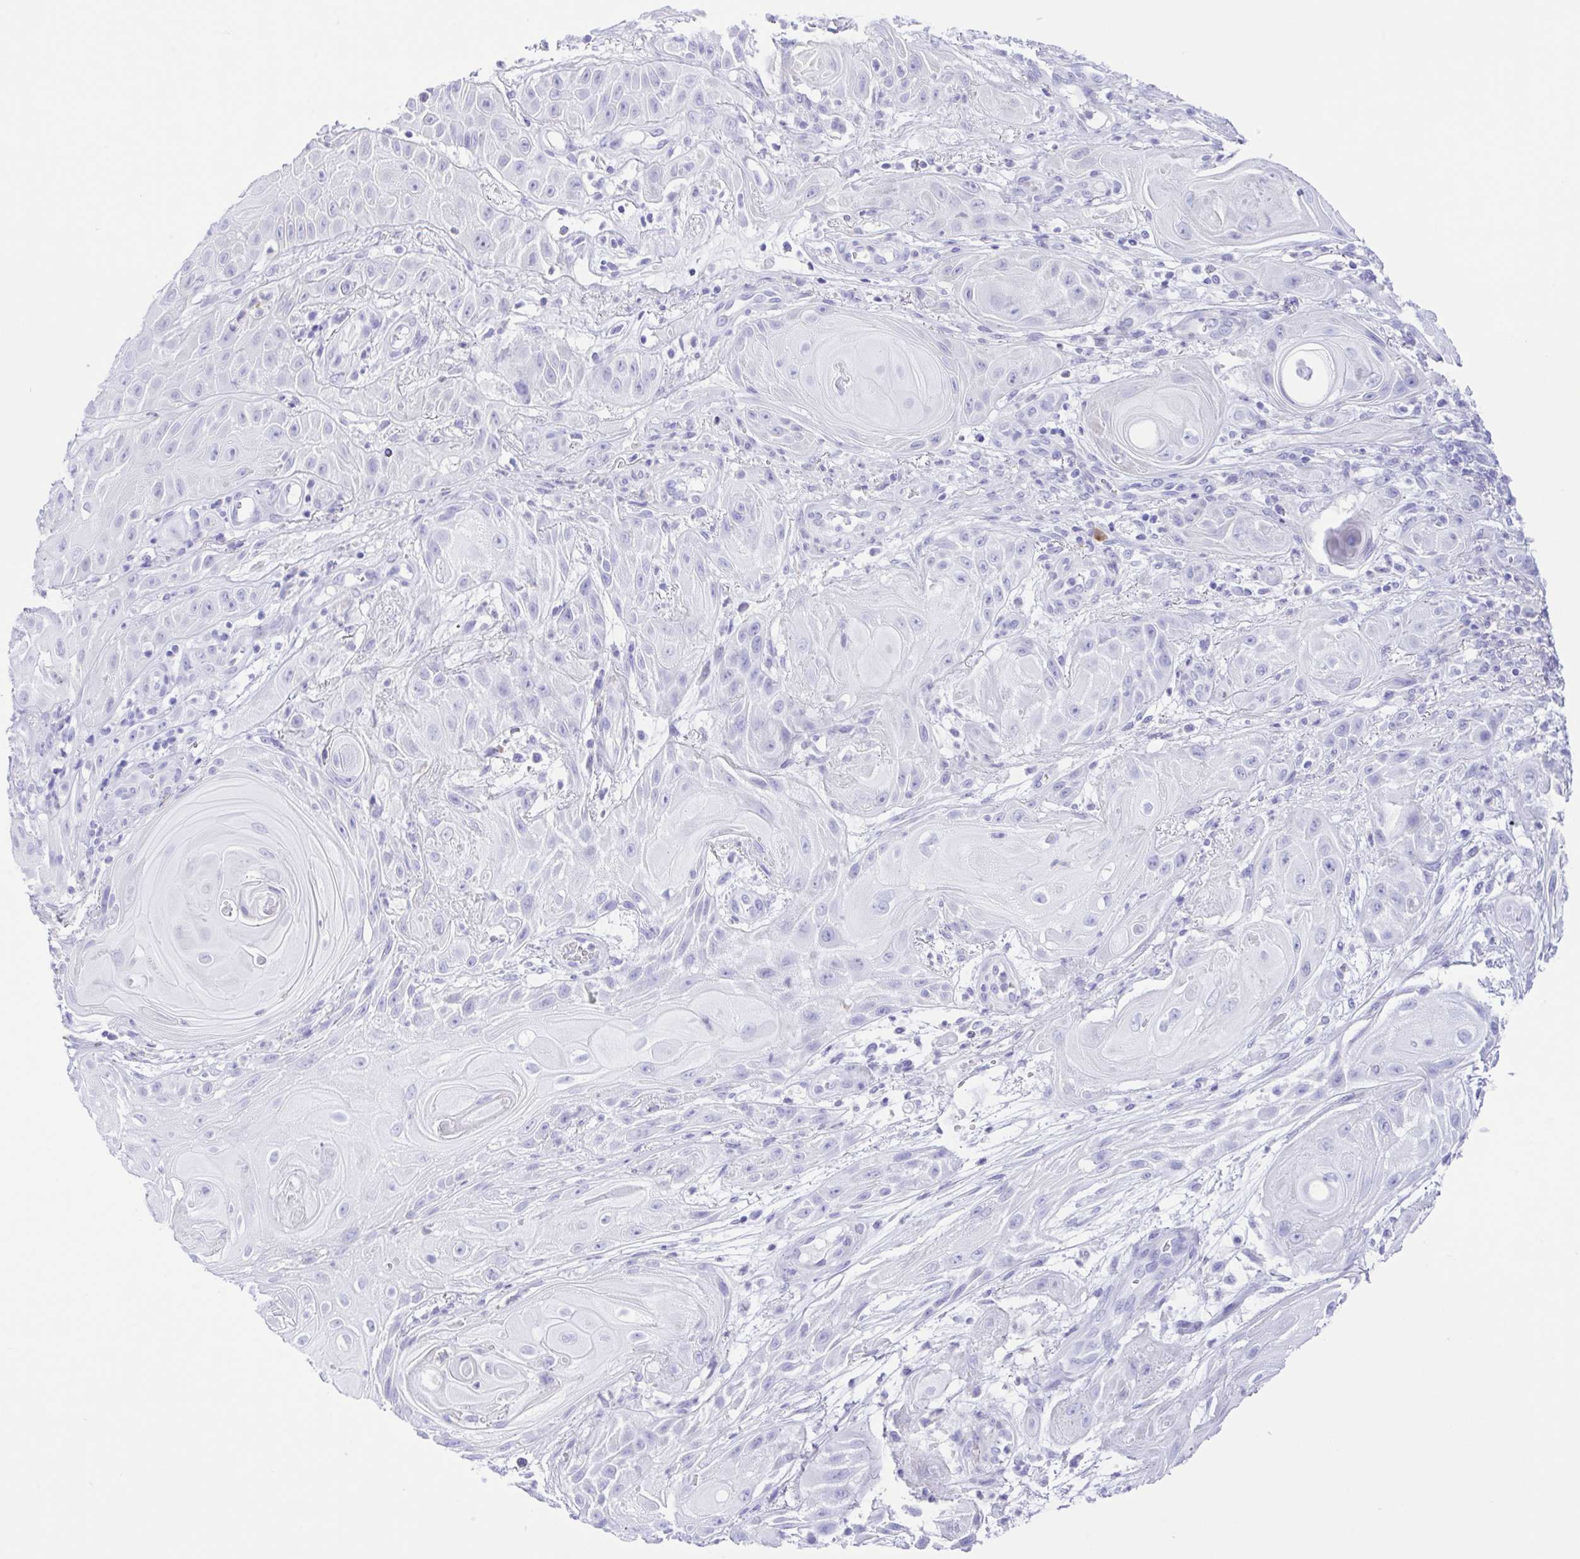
{"staining": {"intensity": "negative", "quantity": "none", "location": "none"}, "tissue": "skin cancer", "cell_type": "Tumor cells", "image_type": "cancer", "snomed": [{"axis": "morphology", "description": "Squamous cell carcinoma, NOS"}, {"axis": "topography", "description": "Skin"}], "caption": "This histopathology image is of skin cancer (squamous cell carcinoma) stained with immunohistochemistry (IHC) to label a protein in brown with the nuclei are counter-stained blue. There is no positivity in tumor cells.", "gene": "GPR17", "patient": {"sex": "male", "age": 62}}